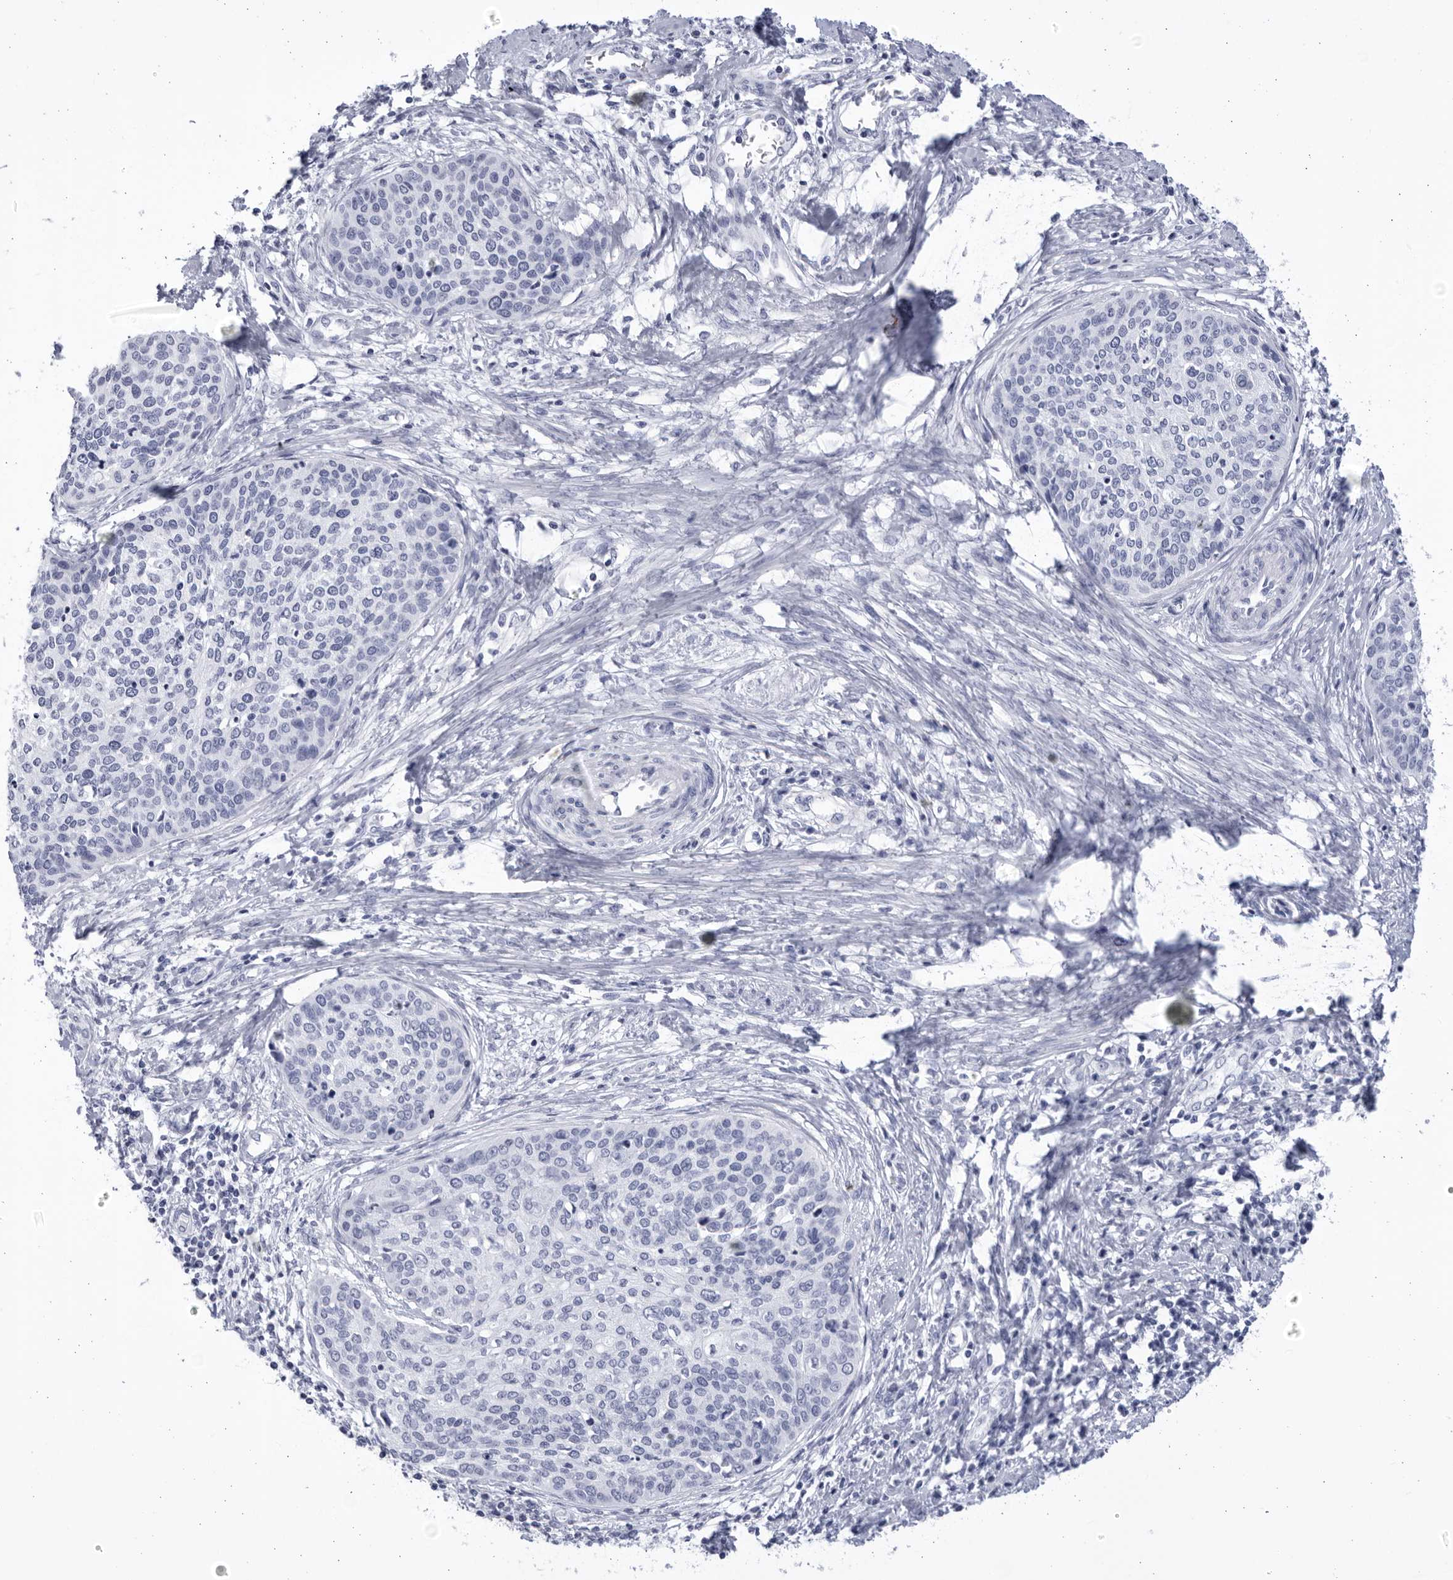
{"staining": {"intensity": "negative", "quantity": "none", "location": "none"}, "tissue": "cervical cancer", "cell_type": "Tumor cells", "image_type": "cancer", "snomed": [{"axis": "morphology", "description": "Squamous cell carcinoma, NOS"}, {"axis": "topography", "description": "Cervix"}], "caption": "Tumor cells show no significant staining in cervical squamous cell carcinoma.", "gene": "CCDC181", "patient": {"sex": "female", "age": 37}}